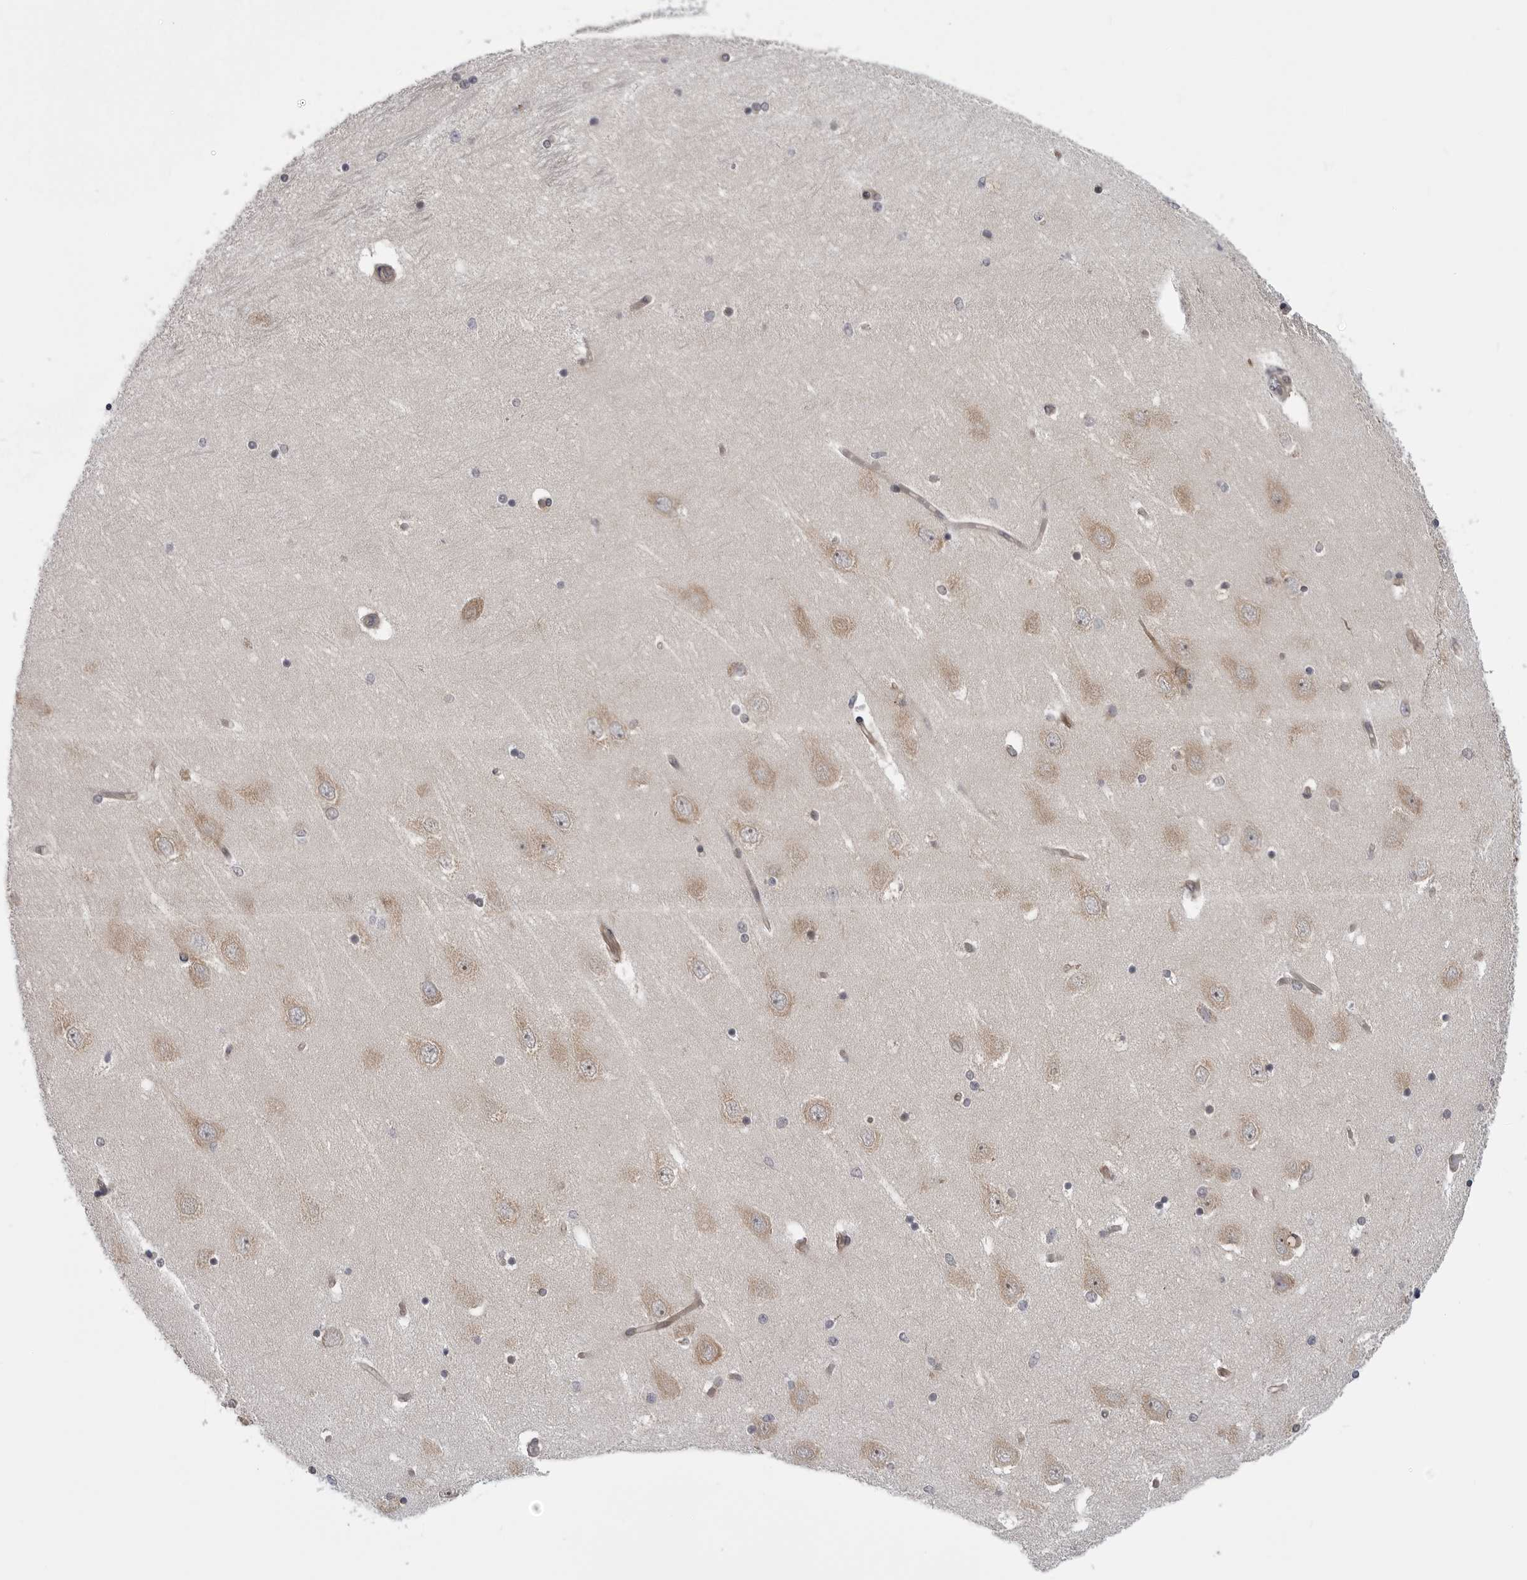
{"staining": {"intensity": "weak", "quantity": "<25%", "location": "cytoplasmic/membranous"}, "tissue": "hippocampus", "cell_type": "Glial cells", "image_type": "normal", "snomed": [{"axis": "morphology", "description": "Normal tissue, NOS"}, {"axis": "topography", "description": "Hippocampus"}], "caption": "Hippocampus stained for a protein using immunohistochemistry demonstrates no positivity glial cells.", "gene": "LRRC45", "patient": {"sex": "female", "age": 54}}